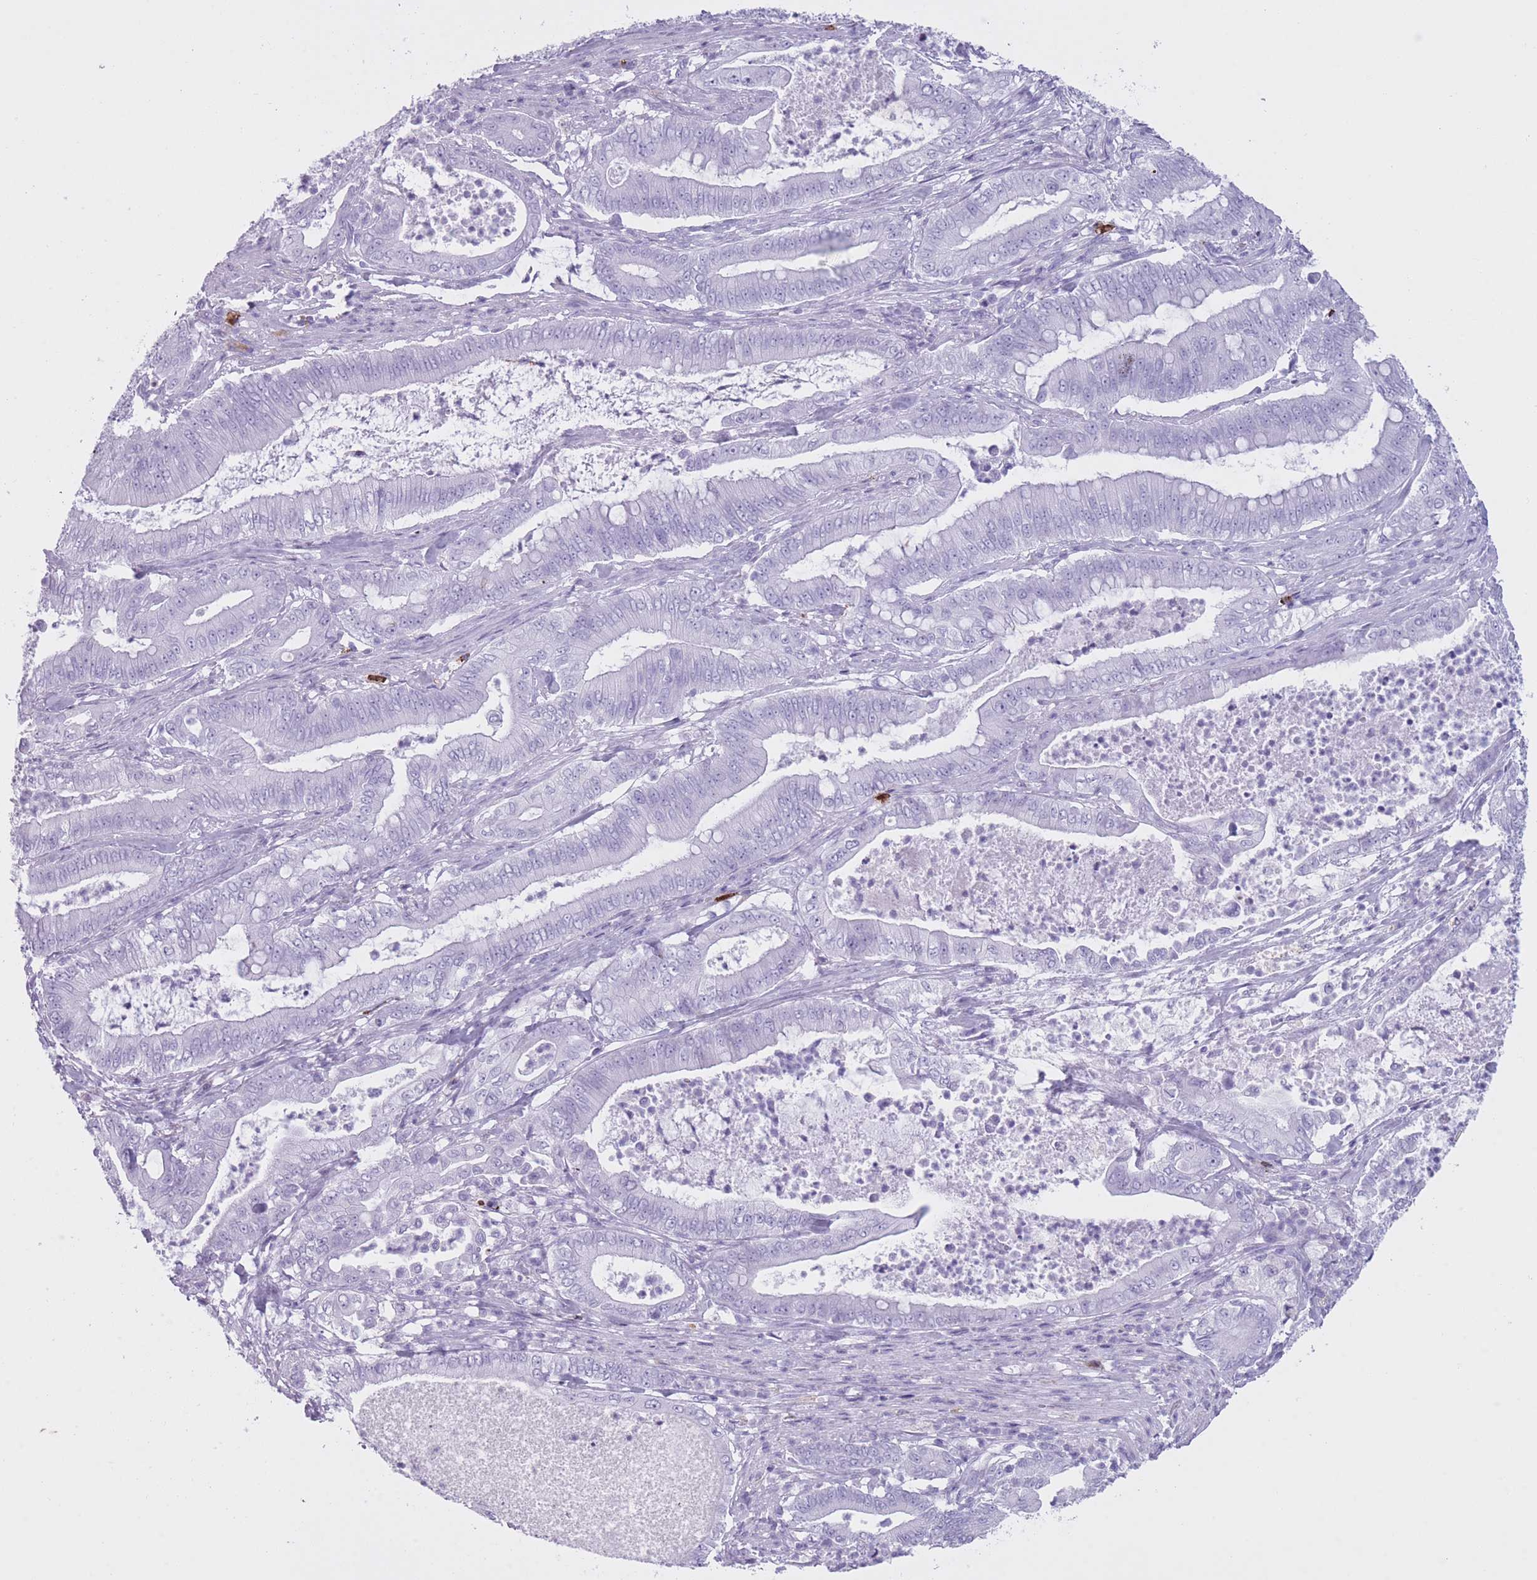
{"staining": {"intensity": "negative", "quantity": "none", "location": "none"}, "tissue": "pancreatic cancer", "cell_type": "Tumor cells", "image_type": "cancer", "snomed": [{"axis": "morphology", "description": "Adenocarcinoma, NOS"}, {"axis": "topography", "description": "Pancreas"}], "caption": "Image shows no protein expression in tumor cells of pancreatic cancer tissue.", "gene": "OR4F21", "patient": {"sex": "male", "age": 71}}